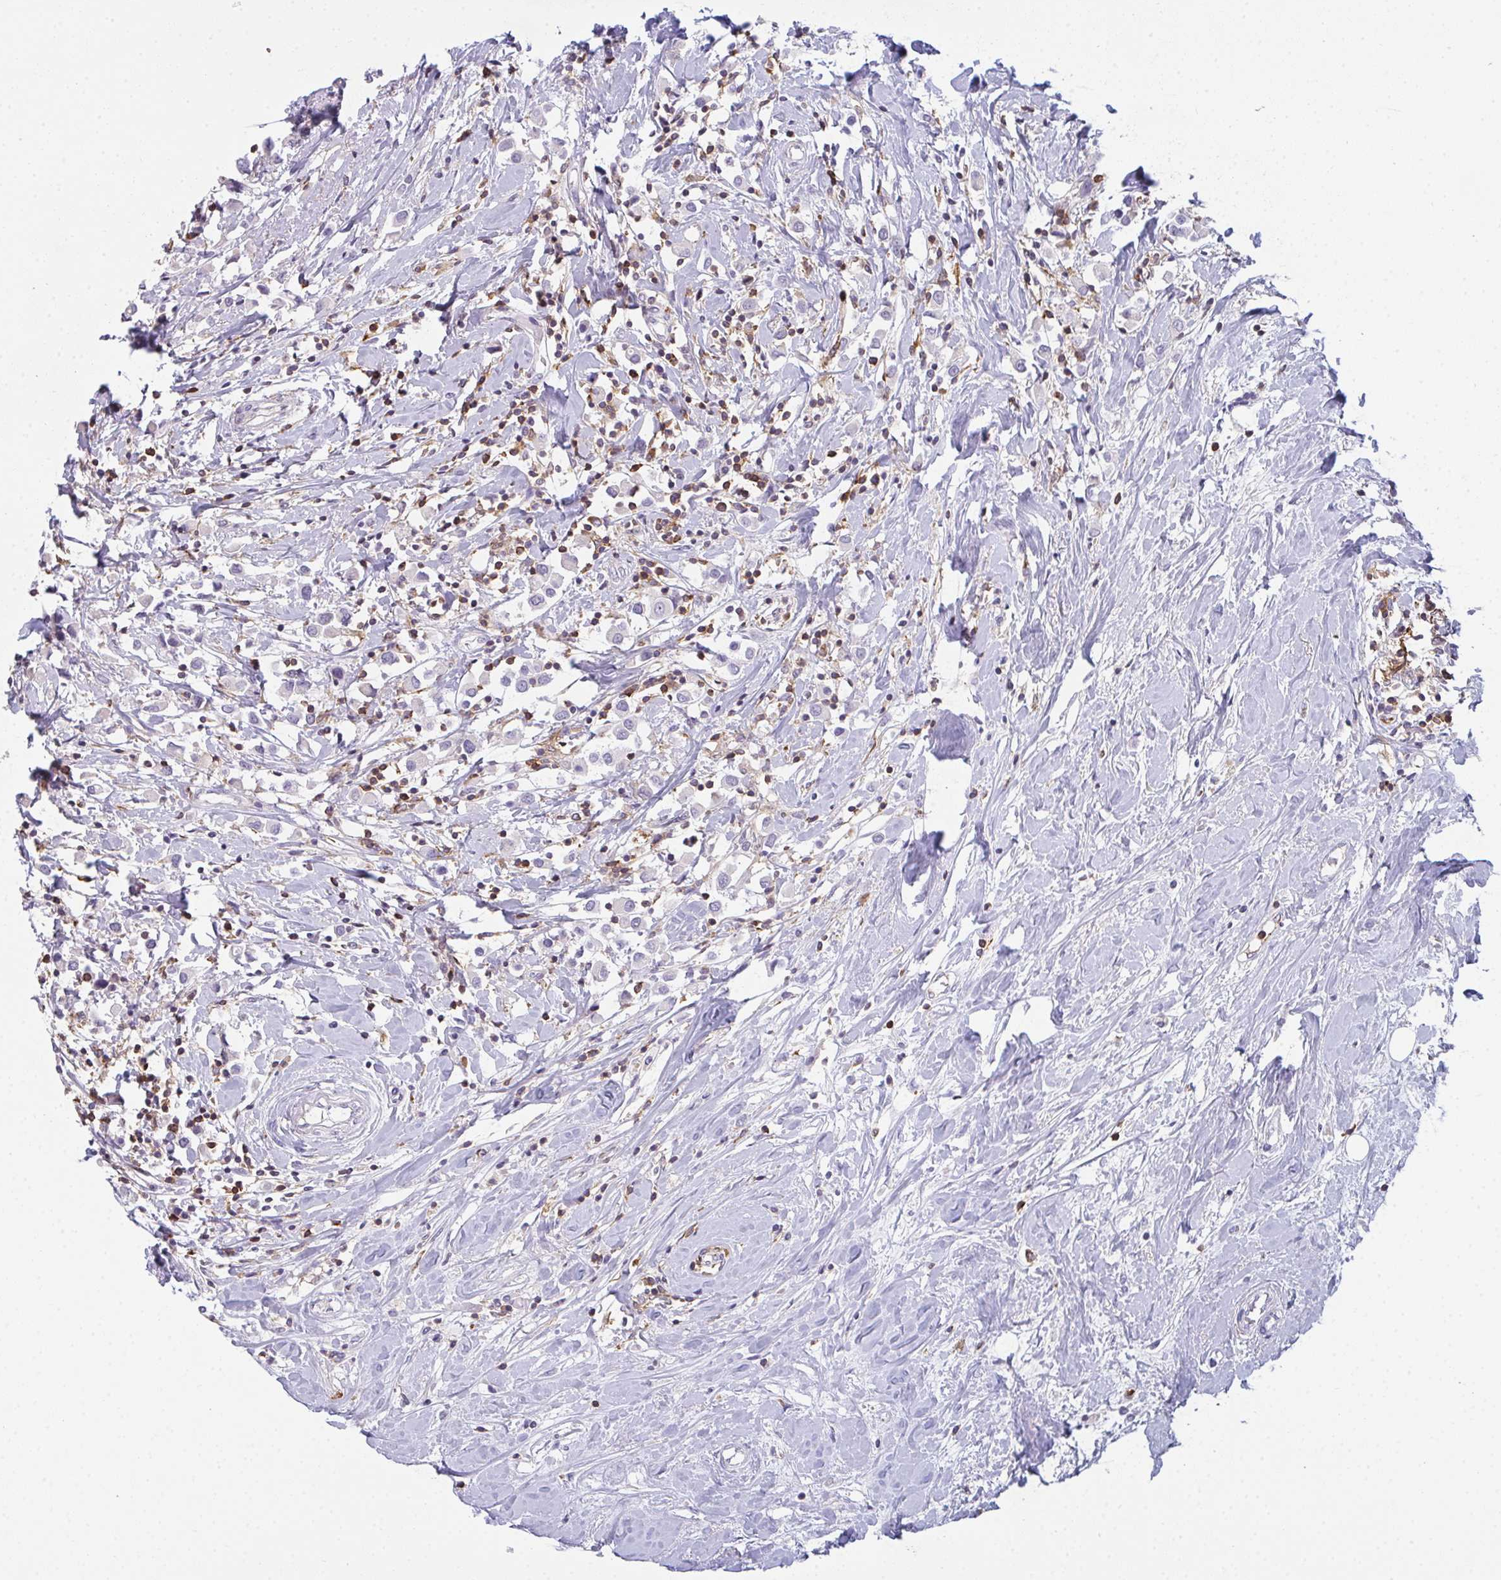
{"staining": {"intensity": "negative", "quantity": "none", "location": "none"}, "tissue": "breast cancer", "cell_type": "Tumor cells", "image_type": "cancer", "snomed": [{"axis": "morphology", "description": "Duct carcinoma"}, {"axis": "topography", "description": "Breast"}], "caption": "Immunohistochemistry (IHC) image of breast cancer (infiltrating ductal carcinoma) stained for a protein (brown), which demonstrates no staining in tumor cells. (Stains: DAB IHC with hematoxylin counter stain, Microscopy: brightfield microscopy at high magnification).", "gene": "CD80", "patient": {"sex": "female", "age": 61}}